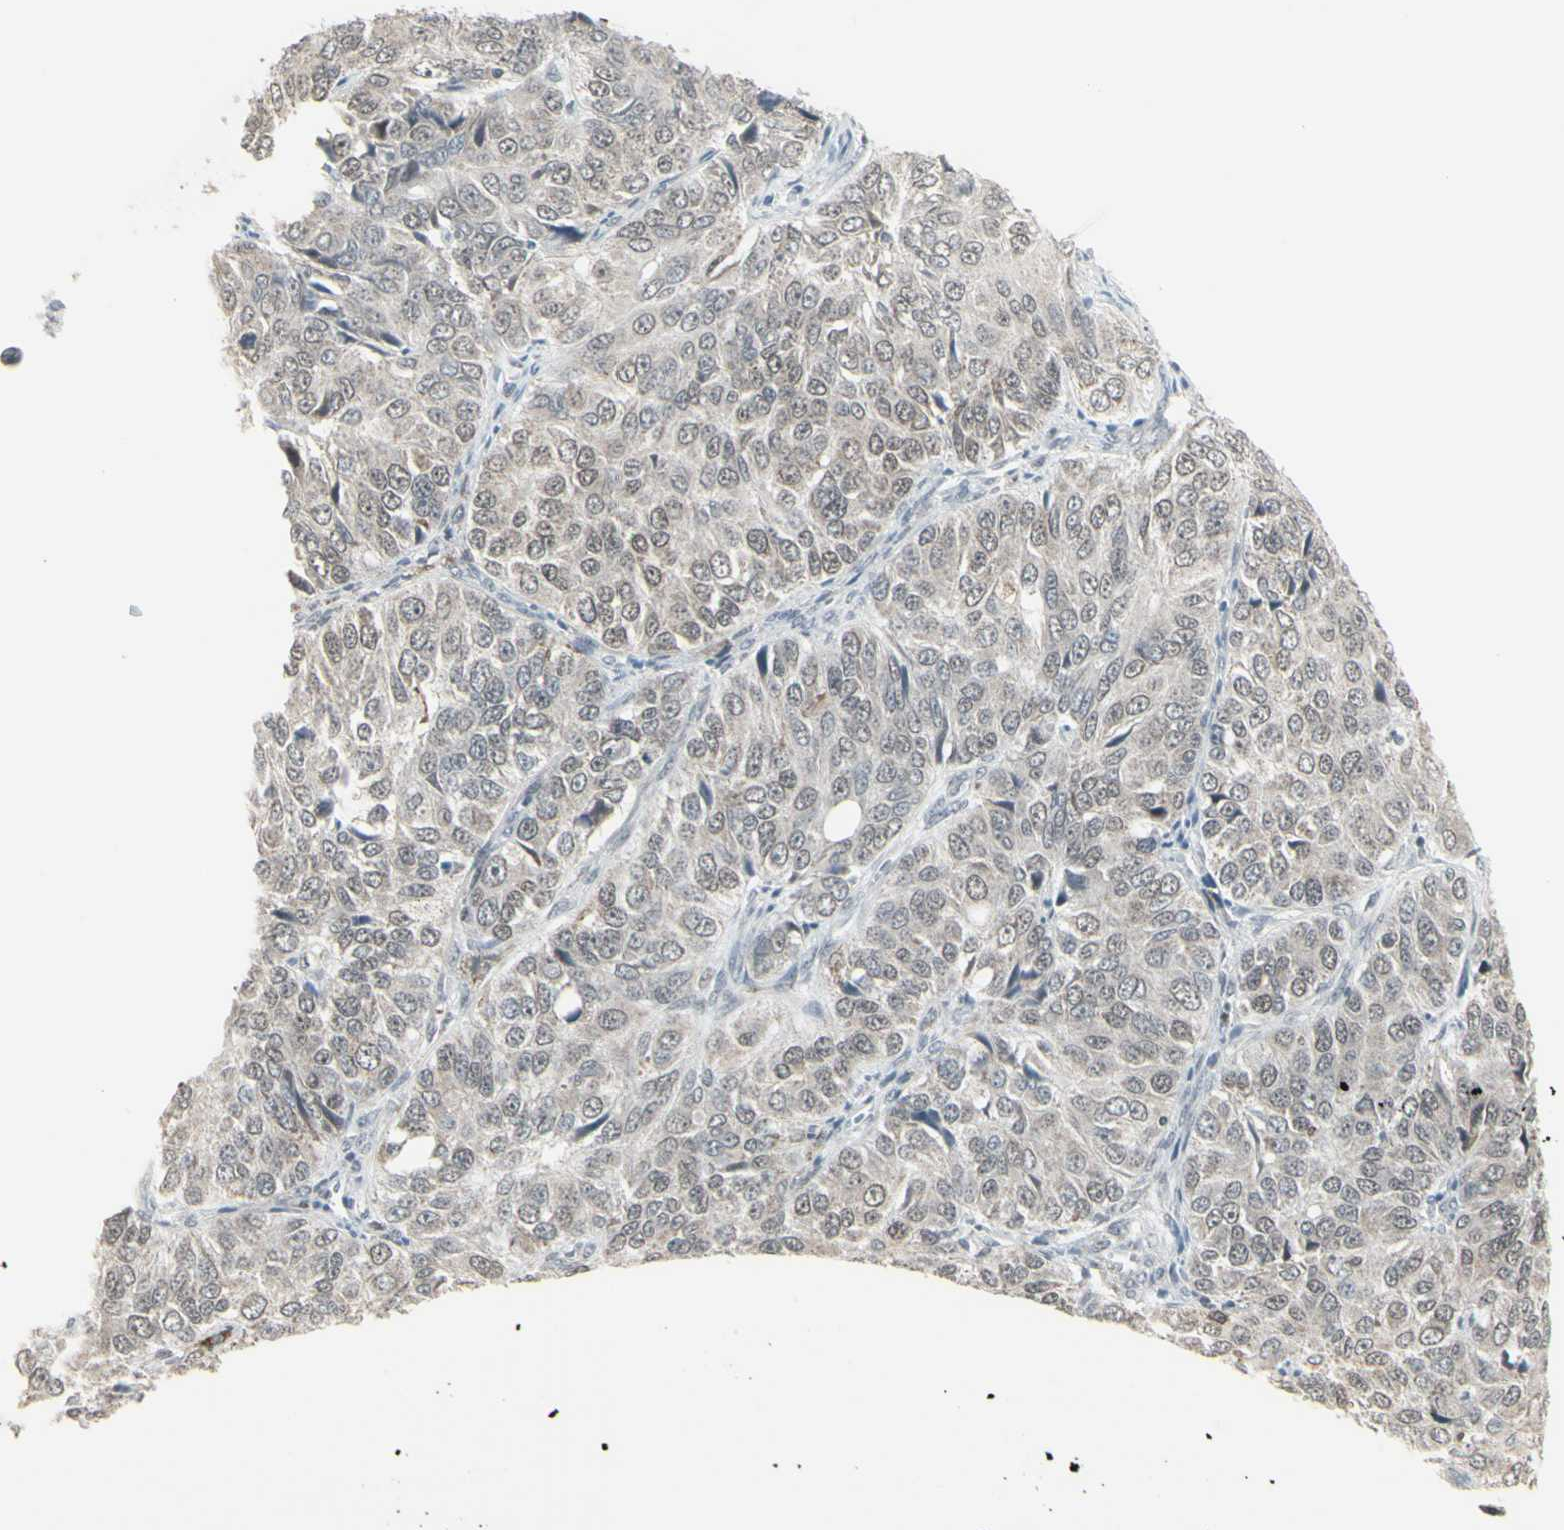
{"staining": {"intensity": "negative", "quantity": "none", "location": "none"}, "tissue": "ovarian cancer", "cell_type": "Tumor cells", "image_type": "cancer", "snomed": [{"axis": "morphology", "description": "Carcinoma, endometroid"}, {"axis": "topography", "description": "Ovary"}], "caption": "An immunohistochemistry photomicrograph of ovarian cancer is shown. There is no staining in tumor cells of ovarian cancer. Brightfield microscopy of immunohistochemistry stained with DAB (3,3'-diaminobenzidine) (brown) and hematoxylin (blue), captured at high magnification.", "gene": "SAMSN1", "patient": {"sex": "female", "age": 51}}